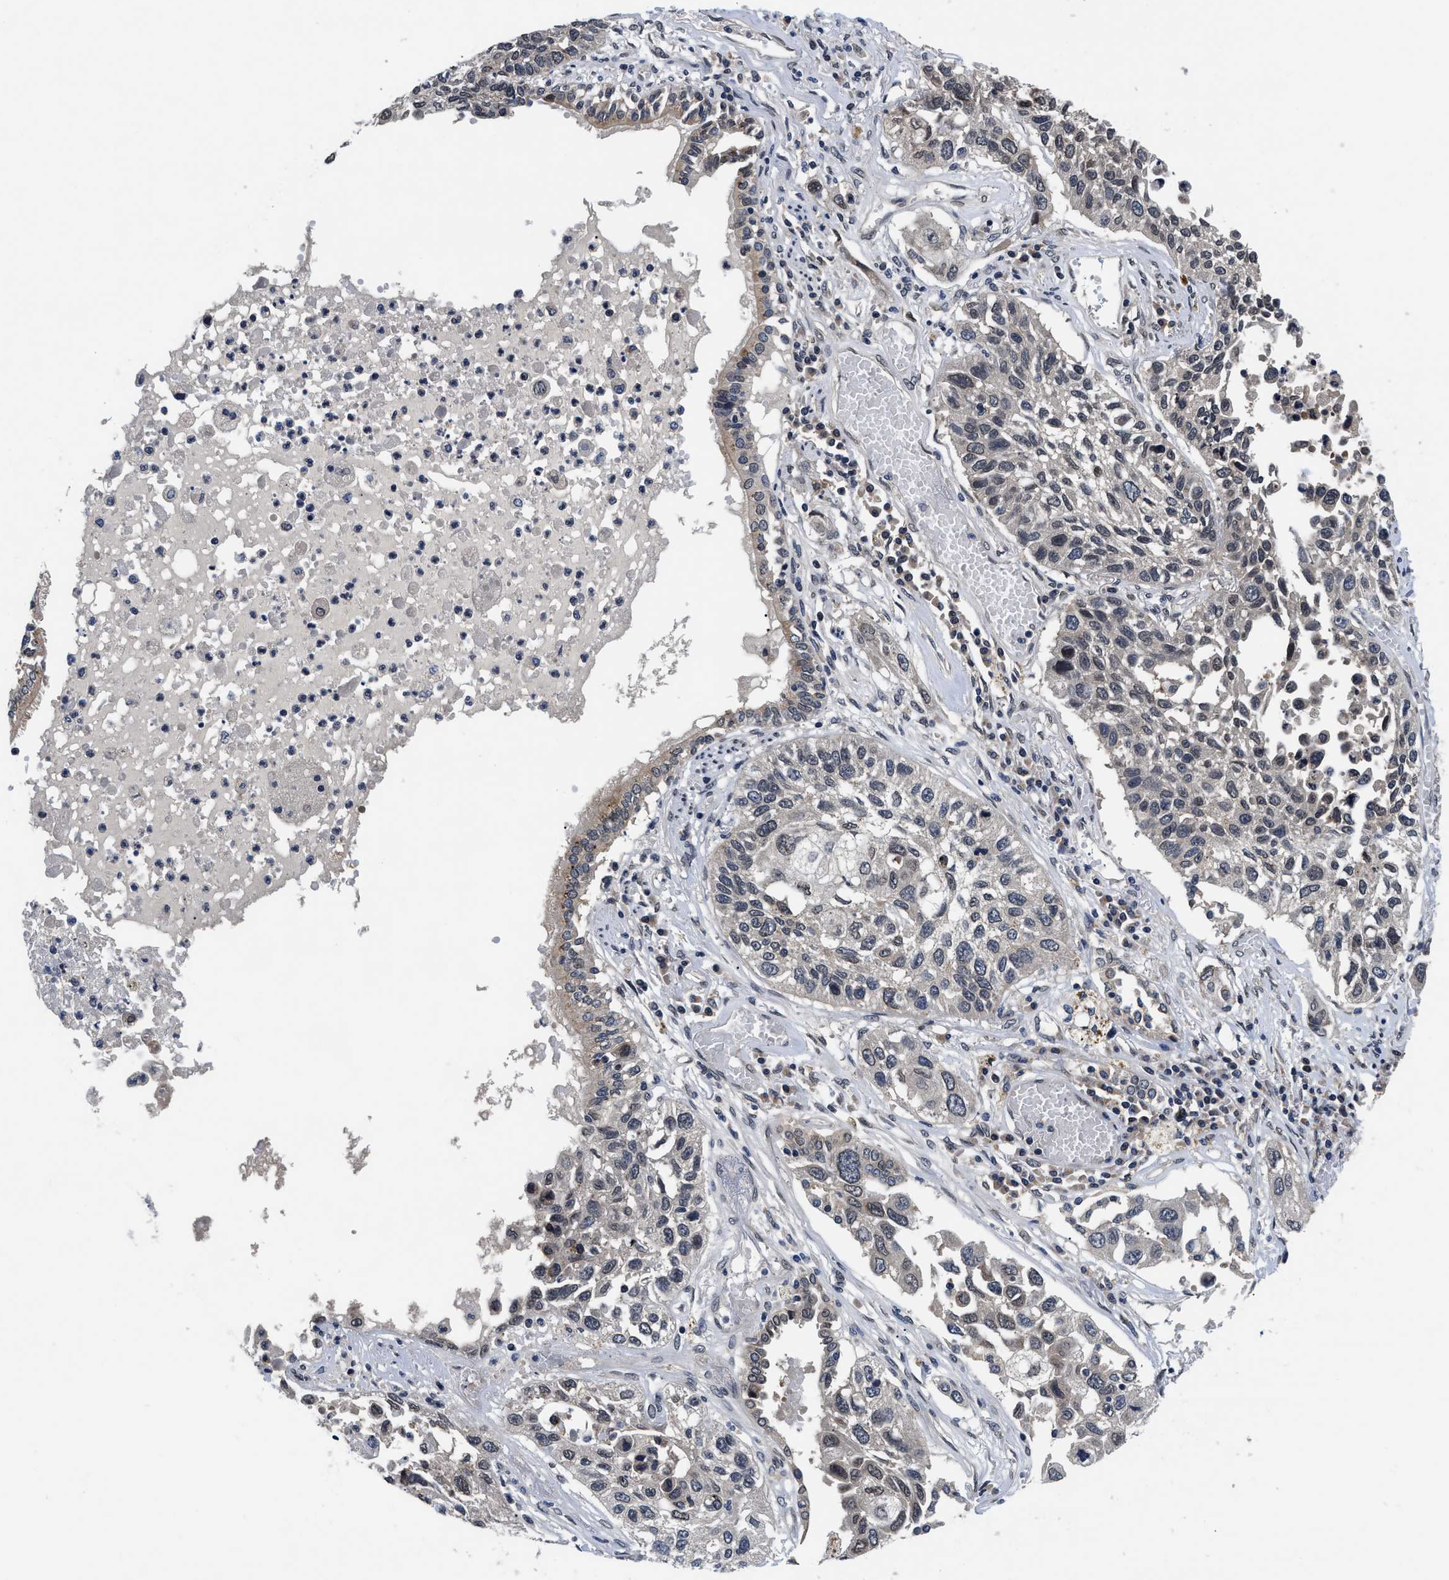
{"staining": {"intensity": "weak", "quantity": "25%-75%", "location": "cytoplasmic/membranous,nuclear"}, "tissue": "lung cancer", "cell_type": "Tumor cells", "image_type": "cancer", "snomed": [{"axis": "morphology", "description": "Squamous cell carcinoma, NOS"}, {"axis": "topography", "description": "Lung"}], "caption": "Protein expression analysis of lung squamous cell carcinoma exhibits weak cytoplasmic/membranous and nuclear positivity in approximately 25%-75% of tumor cells. The staining was performed using DAB (3,3'-diaminobenzidine), with brown indicating positive protein expression. Nuclei are stained blue with hematoxylin.", "gene": "SNX10", "patient": {"sex": "male", "age": 71}}